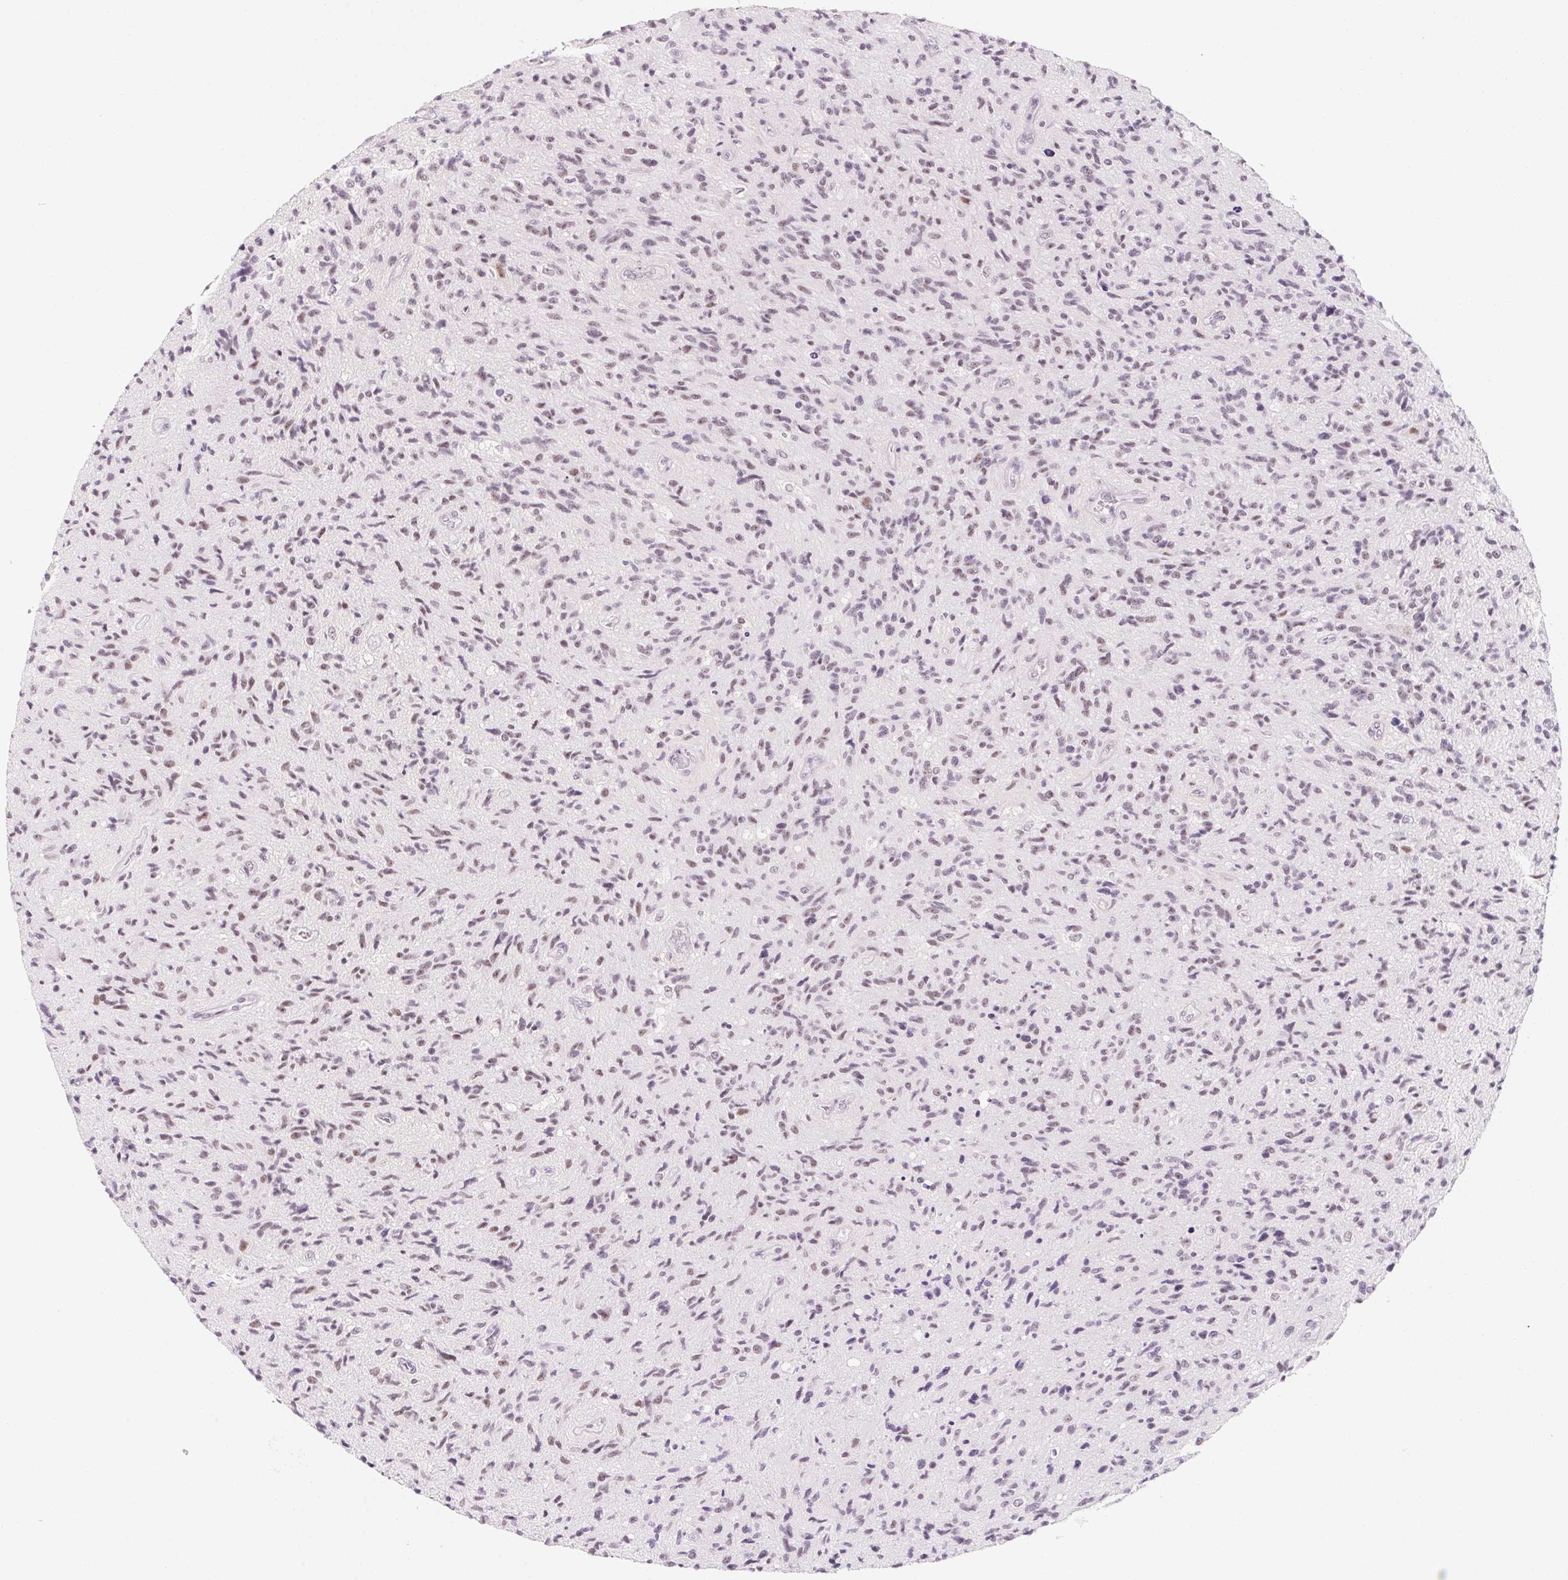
{"staining": {"intensity": "weak", "quantity": "<25%", "location": "nuclear"}, "tissue": "glioma", "cell_type": "Tumor cells", "image_type": "cancer", "snomed": [{"axis": "morphology", "description": "Glioma, malignant, High grade"}, {"axis": "topography", "description": "Brain"}], "caption": "There is no significant expression in tumor cells of malignant glioma (high-grade).", "gene": "ZIC4", "patient": {"sex": "male", "age": 54}}